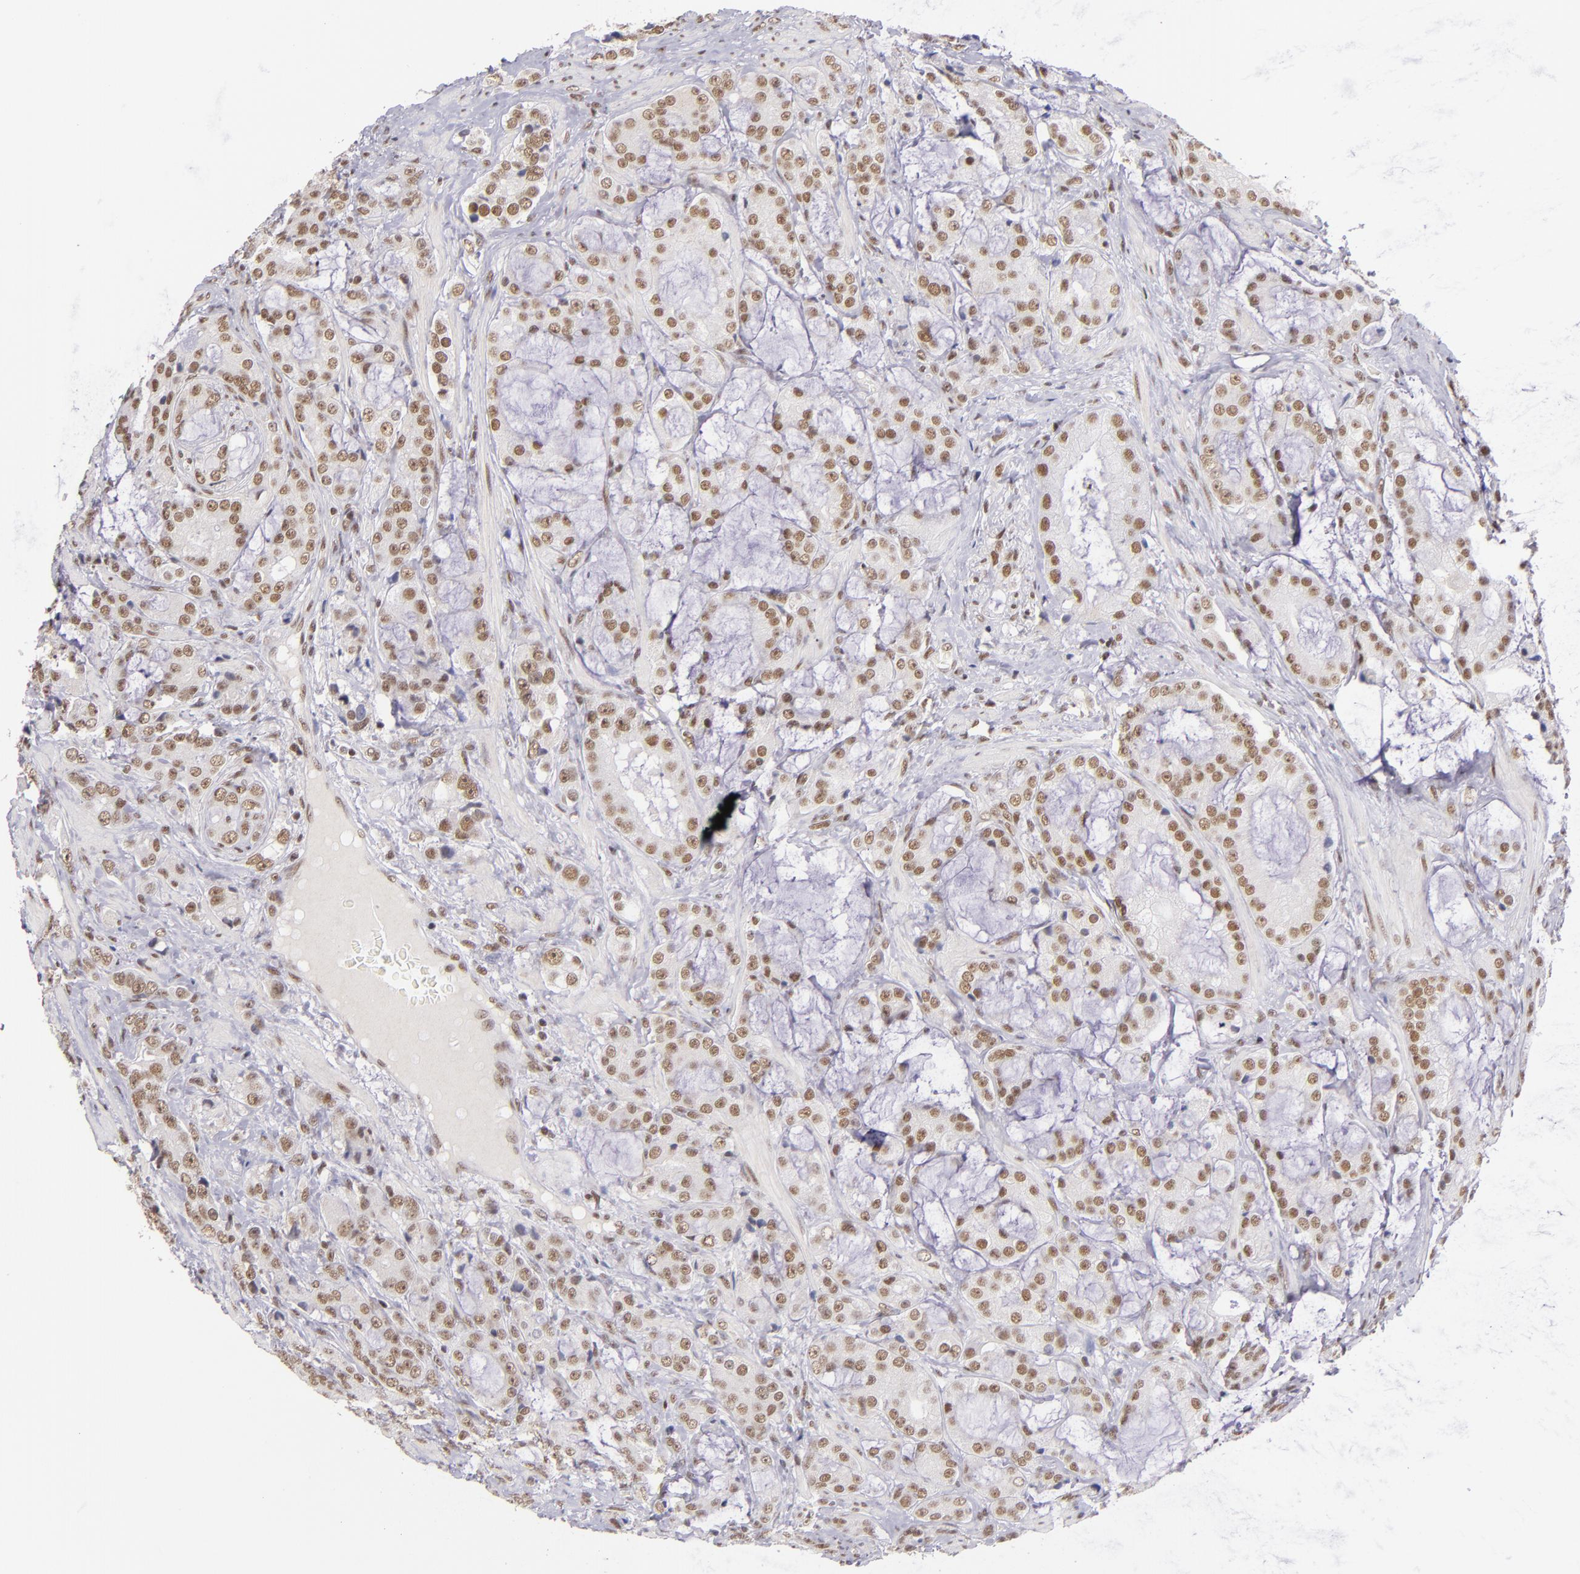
{"staining": {"intensity": "weak", "quantity": ">75%", "location": "nuclear"}, "tissue": "prostate cancer", "cell_type": "Tumor cells", "image_type": "cancer", "snomed": [{"axis": "morphology", "description": "Adenocarcinoma, Medium grade"}, {"axis": "topography", "description": "Prostate"}], "caption": "Prostate adenocarcinoma (medium-grade) was stained to show a protein in brown. There is low levels of weak nuclear expression in about >75% of tumor cells. The protein of interest is stained brown, and the nuclei are stained in blue (DAB (3,3'-diaminobenzidine) IHC with brightfield microscopy, high magnification).", "gene": "ZNF148", "patient": {"sex": "male", "age": 70}}